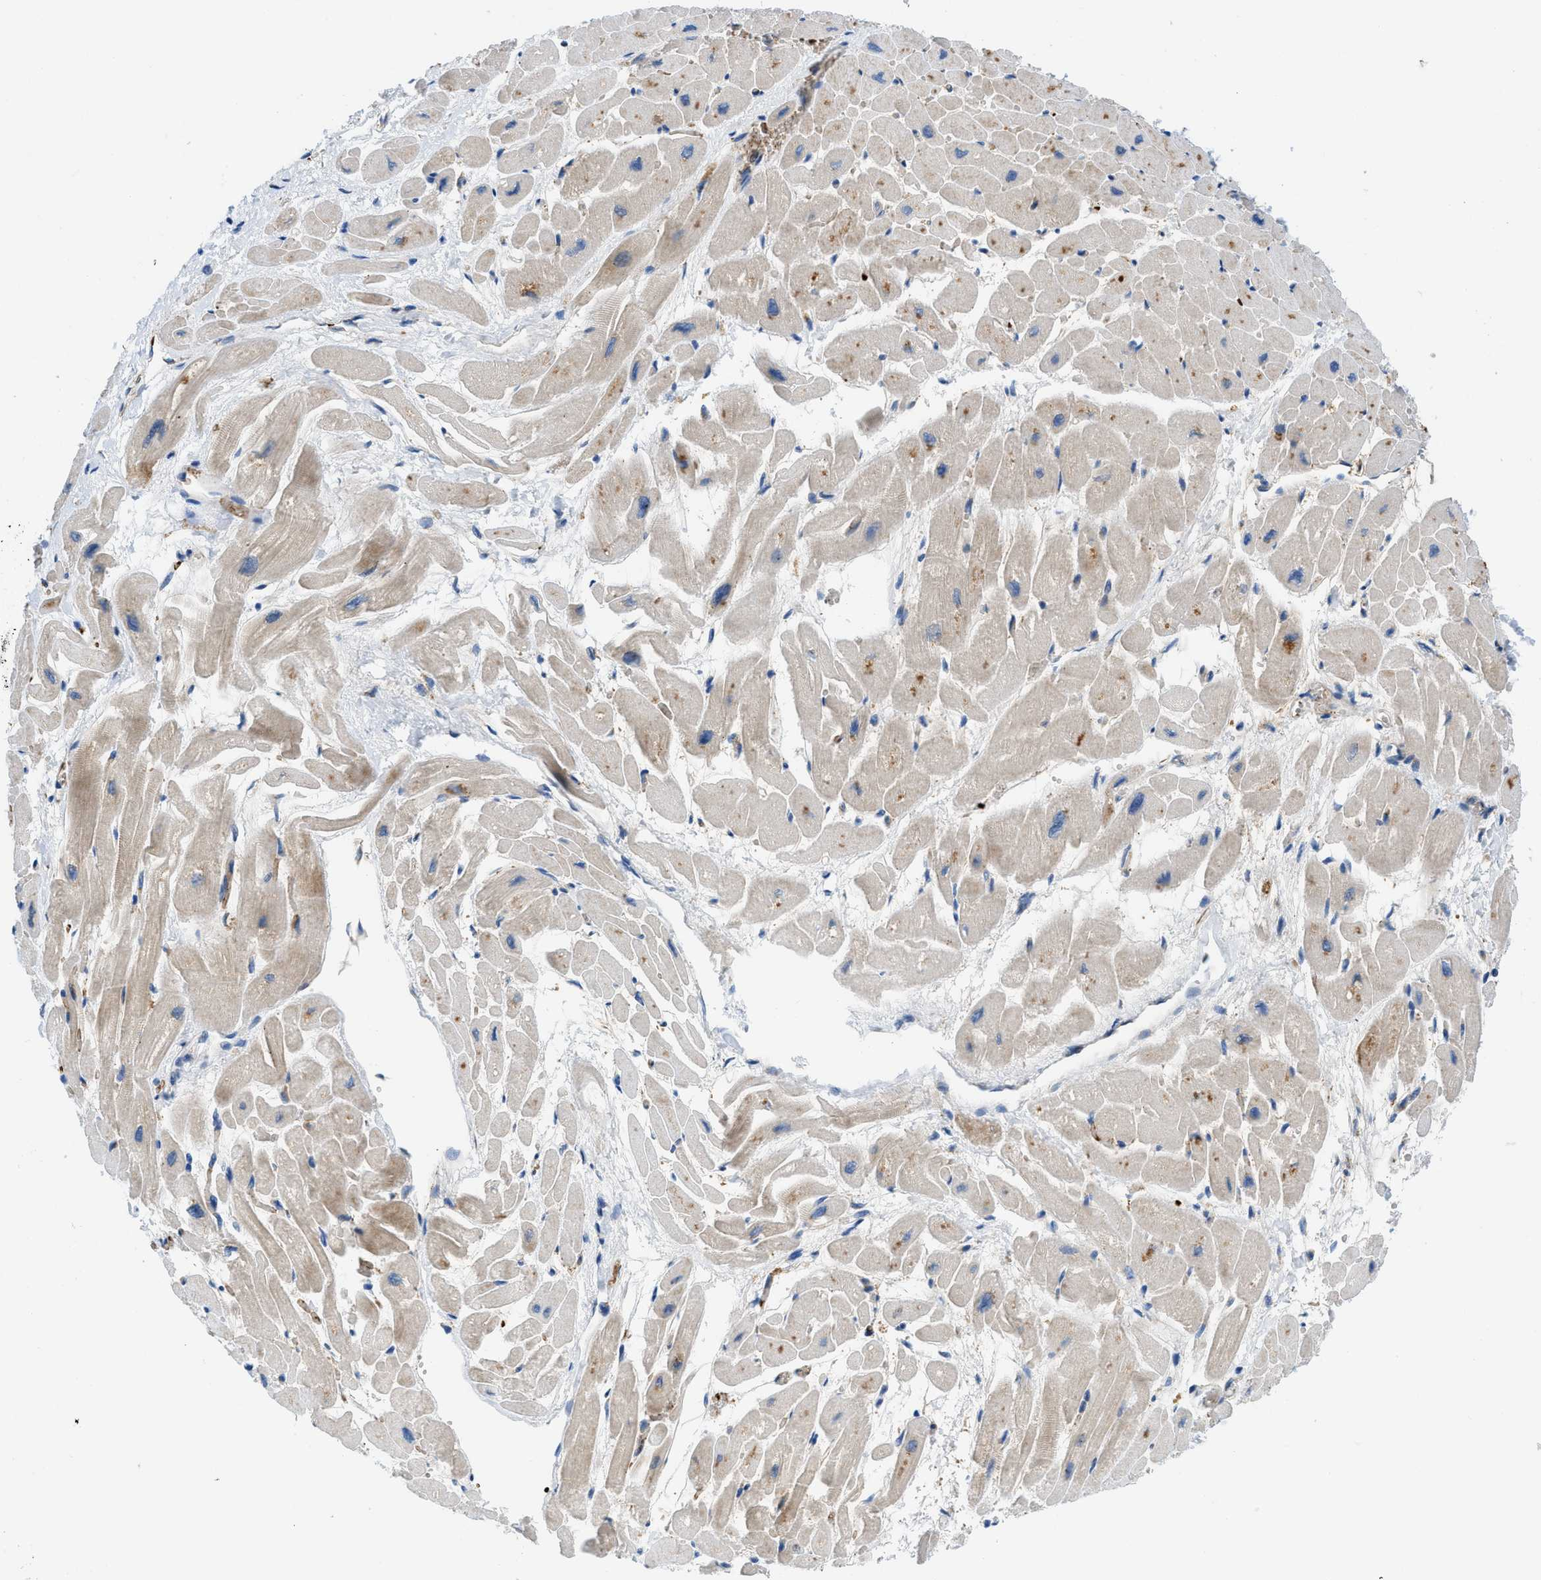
{"staining": {"intensity": "moderate", "quantity": "25%-75%", "location": "cytoplasmic/membranous"}, "tissue": "heart muscle", "cell_type": "Cardiomyocytes", "image_type": "normal", "snomed": [{"axis": "morphology", "description": "Normal tissue, NOS"}, {"axis": "topography", "description": "Heart"}], "caption": "Immunohistochemistry (DAB (3,3'-diaminobenzidine)) staining of unremarkable human heart muscle exhibits moderate cytoplasmic/membranous protein positivity in approximately 25%-75% of cardiomyocytes. The staining is performed using DAB (3,3'-diaminobenzidine) brown chromogen to label protein expression. The nuclei are counter-stained blue using hematoxylin.", "gene": "ZNF831", "patient": {"sex": "male", "age": 45}}